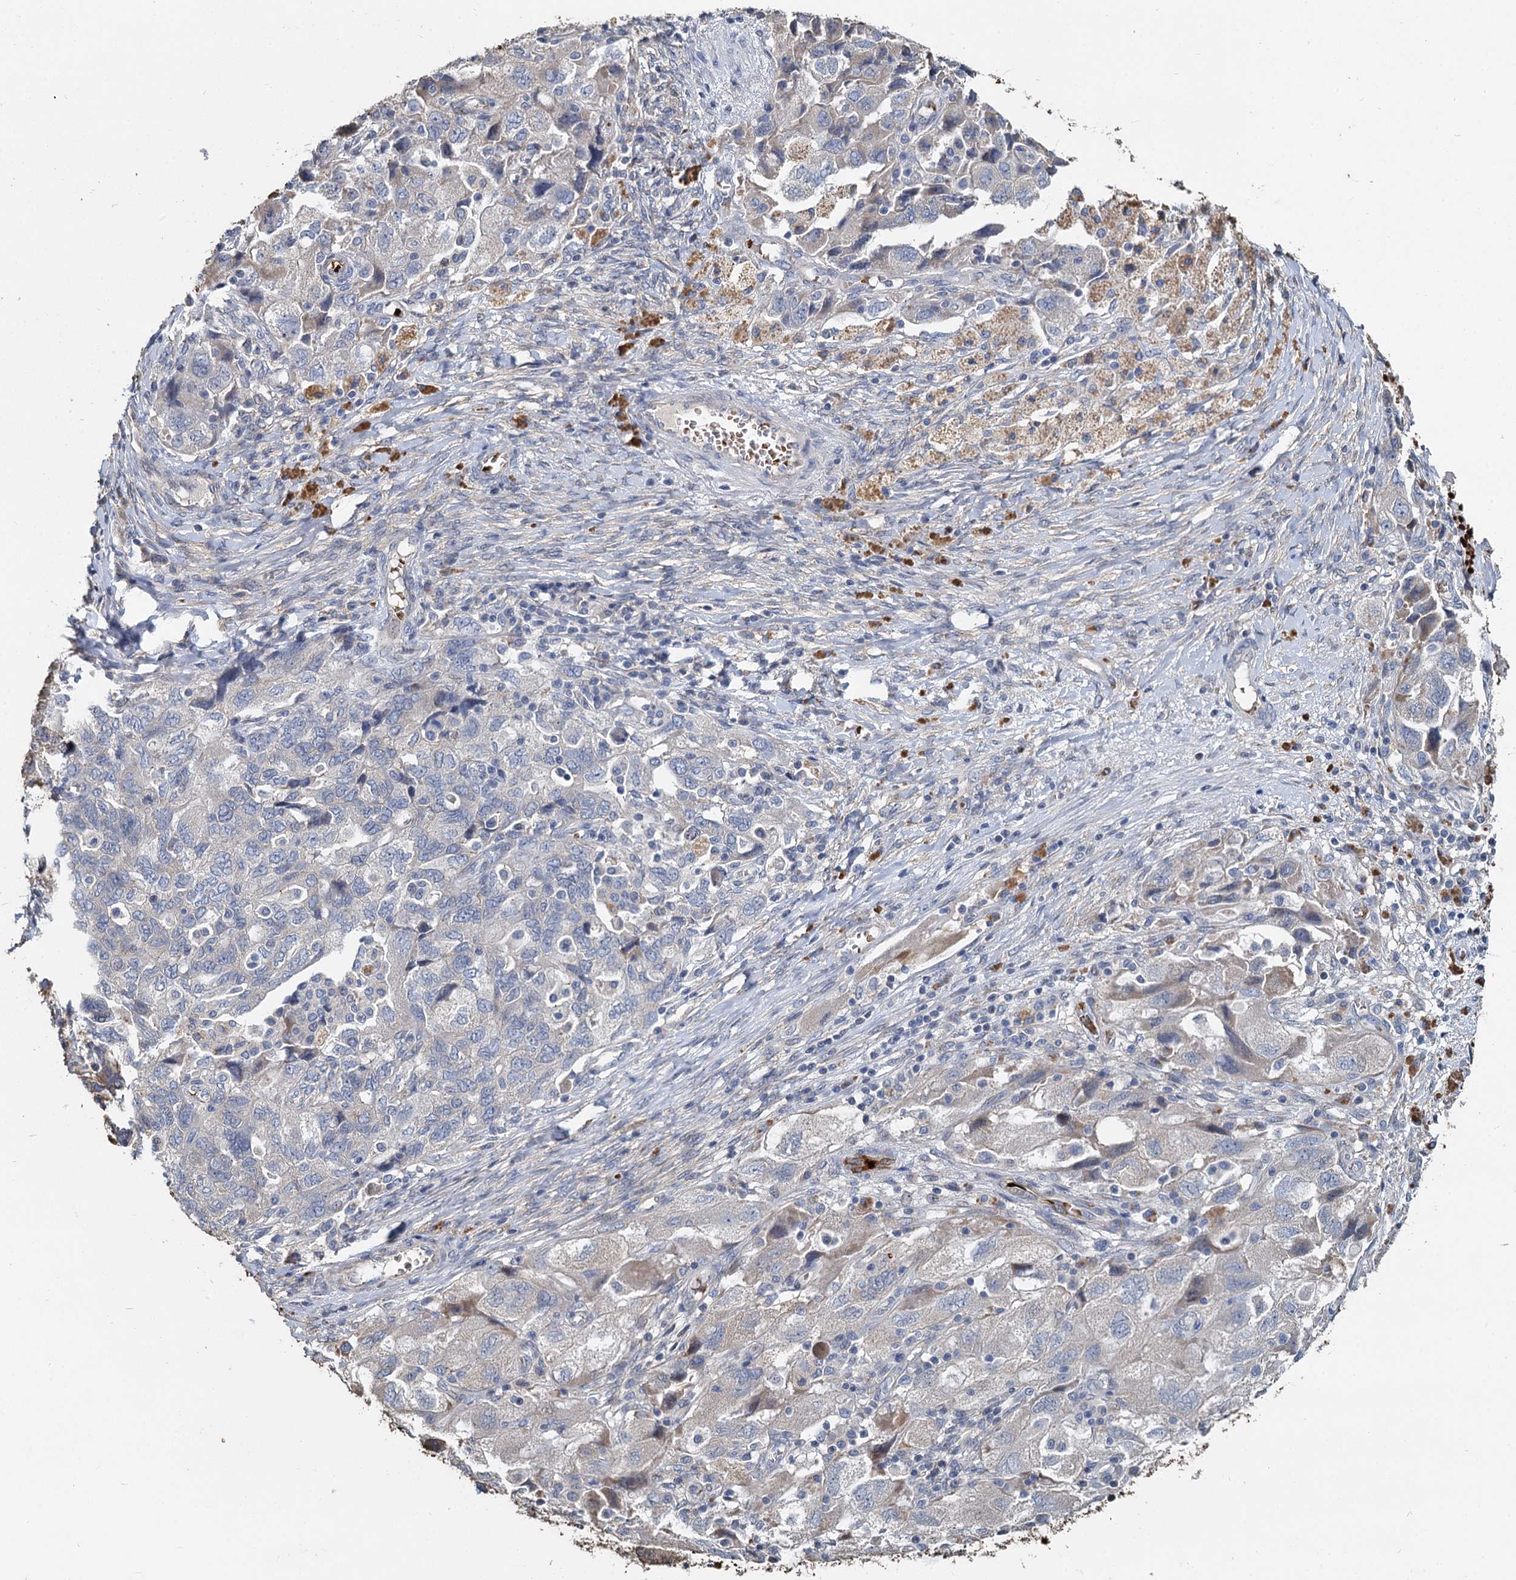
{"staining": {"intensity": "negative", "quantity": "none", "location": "none"}, "tissue": "ovarian cancer", "cell_type": "Tumor cells", "image_type": "cancer", "snomed": [{"axis": "morphology", "description": "Carcinoma, NOS"}, {"axis": "morphology", "description": "Cystadenocarcinoma, serous, NOS"}, {"axis": "topography", "description": "Ovary"}], "caption": "High power microscopy micrograph of an immunohistochemistry (IHC) micrograph of ovarian cancer (serous cystadenocarcinoma), revealing no significant expression in tumor cells. The staining was performed using DAB (3,3'-diaminobenzidine) to visualize the protein expression in brown, while the nuclei were stained in blue with hematoxylin (Magnification: 20x).", "gene": "TCTN2", "patient": {"sex": "female", "age": 69}}